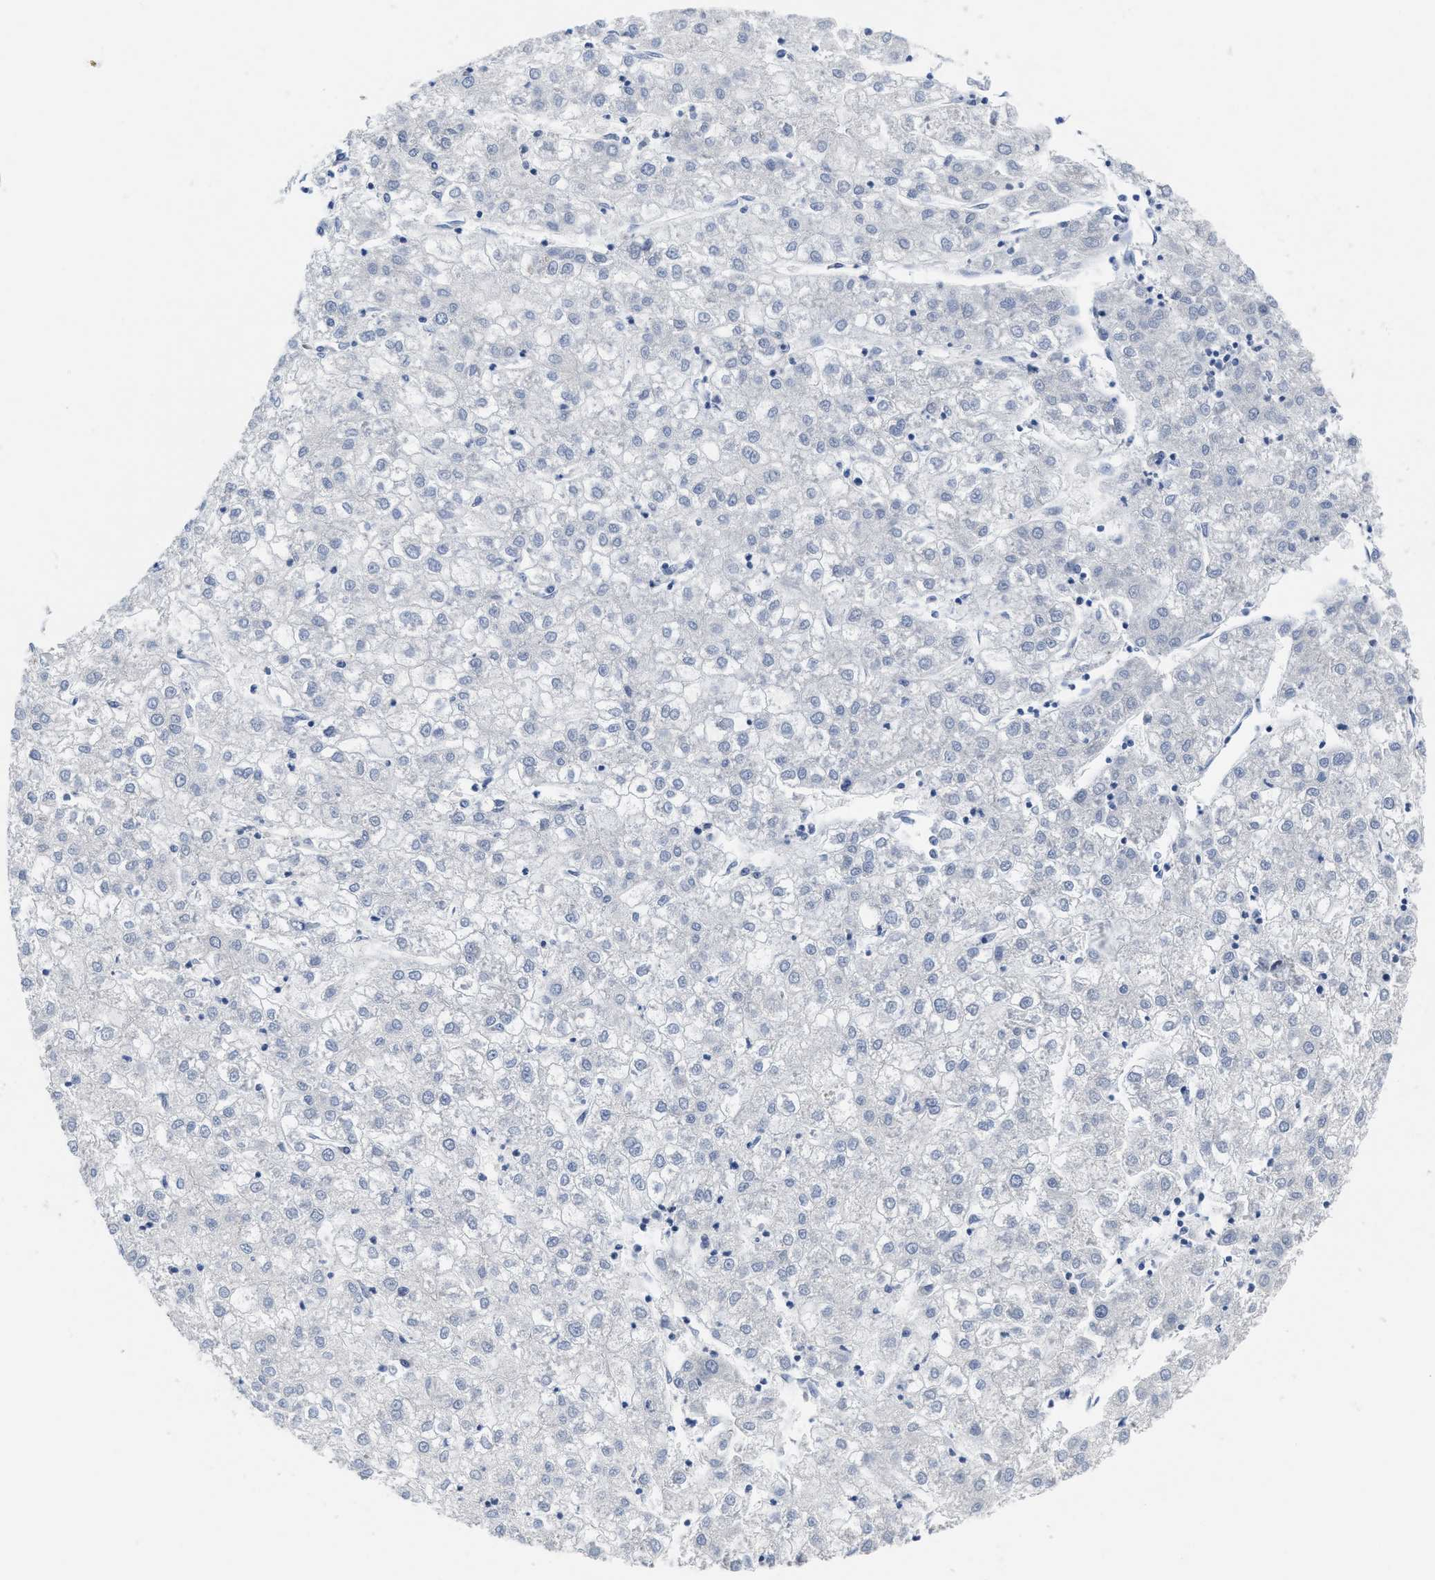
{"staining": {"intensity": "negative", "quantity": "none", "location": "none"}, "tissue": "liver cancer", "cell_type": "Tumor cells", "image_type": "cancer", "snomed": [{"axis": "morphology", "description": "Carcinoma, Hepatocellular, NOS"}, {"axis": "topography", "description": "Liver"}], "caption": "IHC image of neoplastic tissue: hepatocellular carcinoma (liver) stained with DAB (3,3'-diaminobenzidine) demonstrates no significant protein staining in tumor cells.", "gene": "HIF1A", "patient": {"sex": "male", "age": 72}}